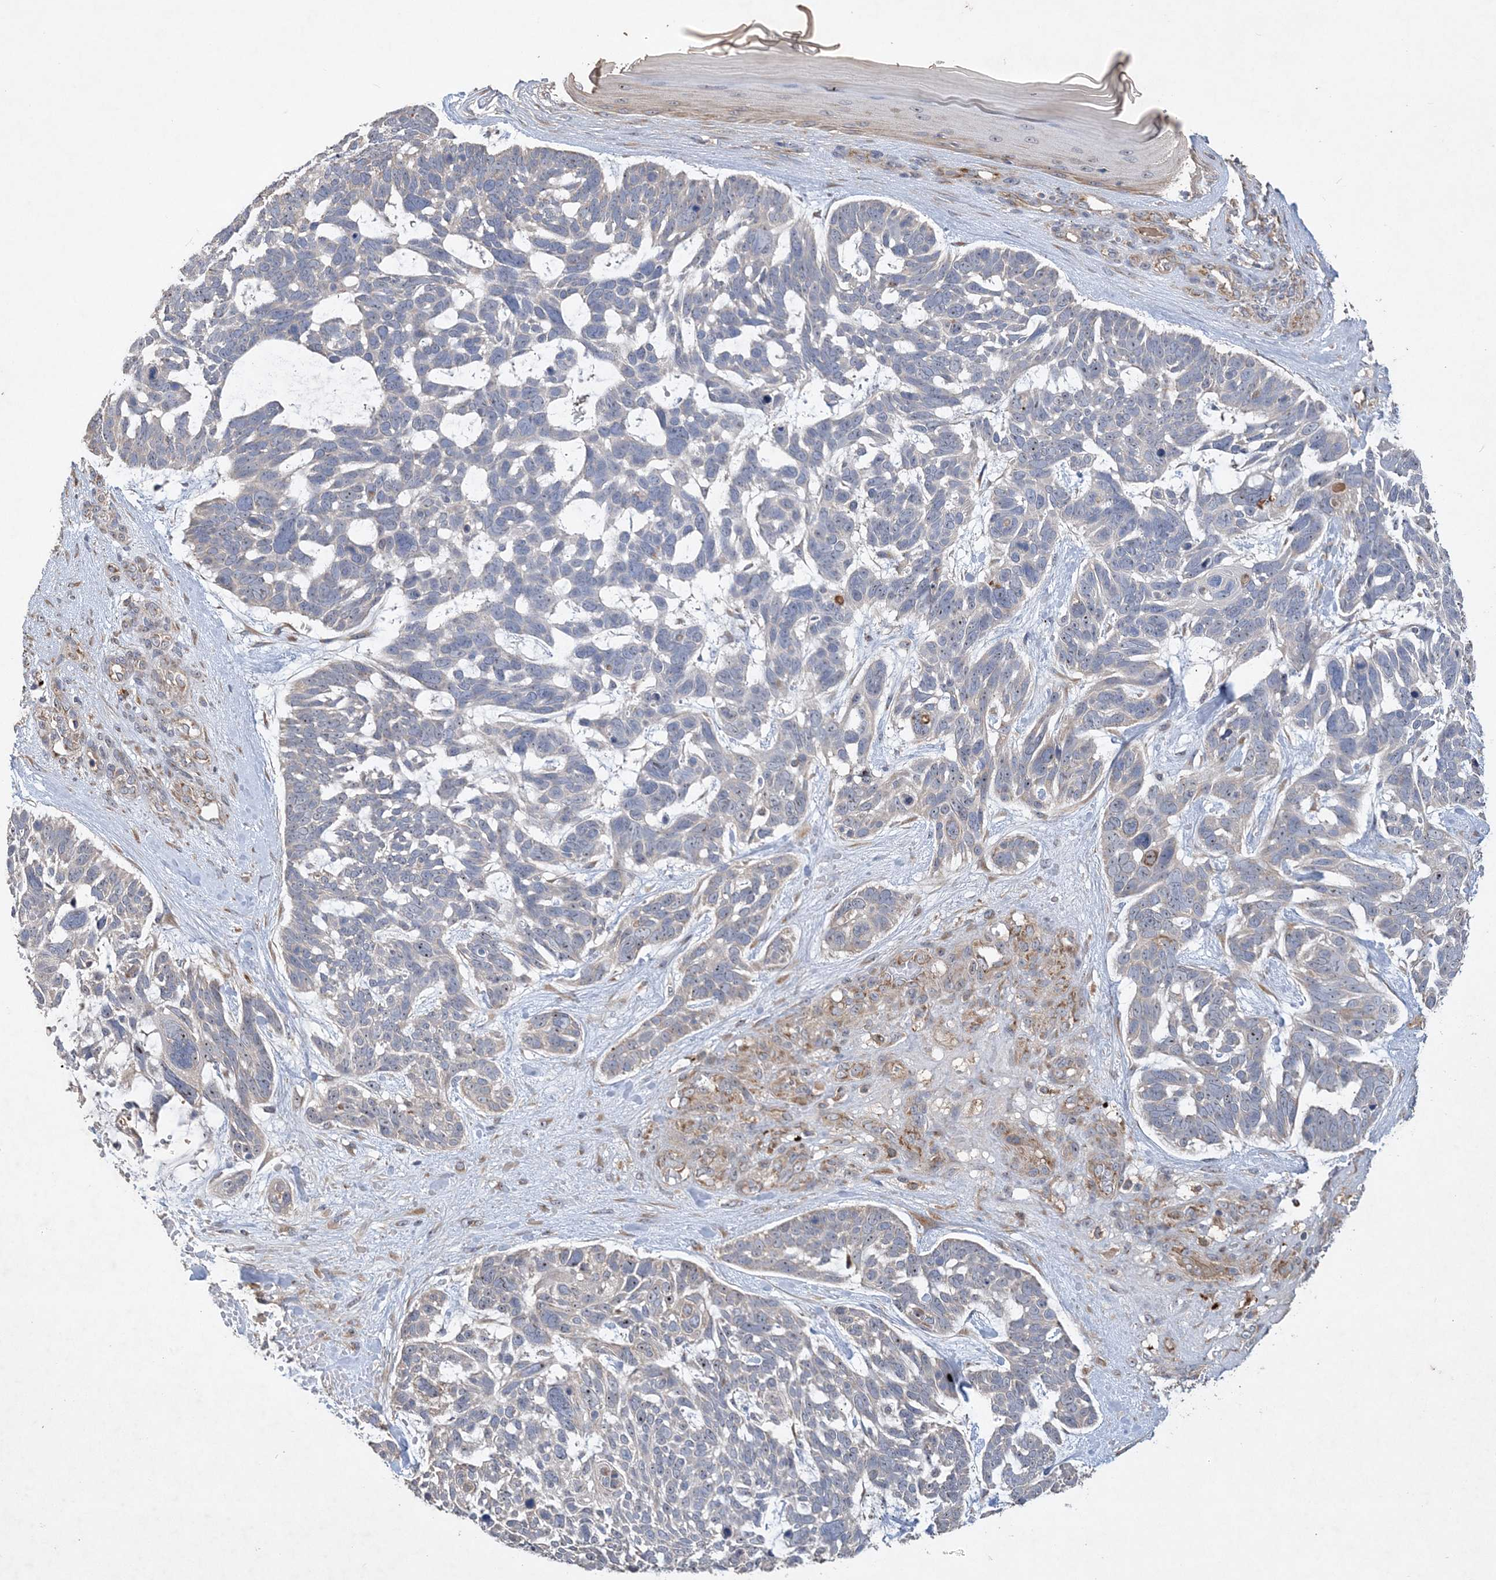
{"staining": {"intensity": "weak", "quantity": "<25%", "location": "nuclear"}, "tissue": "skin cancer", "cell_type": "Tumor cells", "image_type": "cancer", "snomed": [{"axis": "morphology", "description": "Basal cell carcinoma"}, {"axis": "topography", "description": "Skin"}], "caption": "A photomicrograph of skin cancer stained for a protein reveals no brown staining in tumor cells. Brightfield microscopy of immunohistochemistry (IHC) stained with DAB (3,3'-diaminobenzidine) (brown) and hematoxylin (blue), captured at high magnification.", "gene": "FEZ2", "patient": {"sex": "male", "age": 88}}